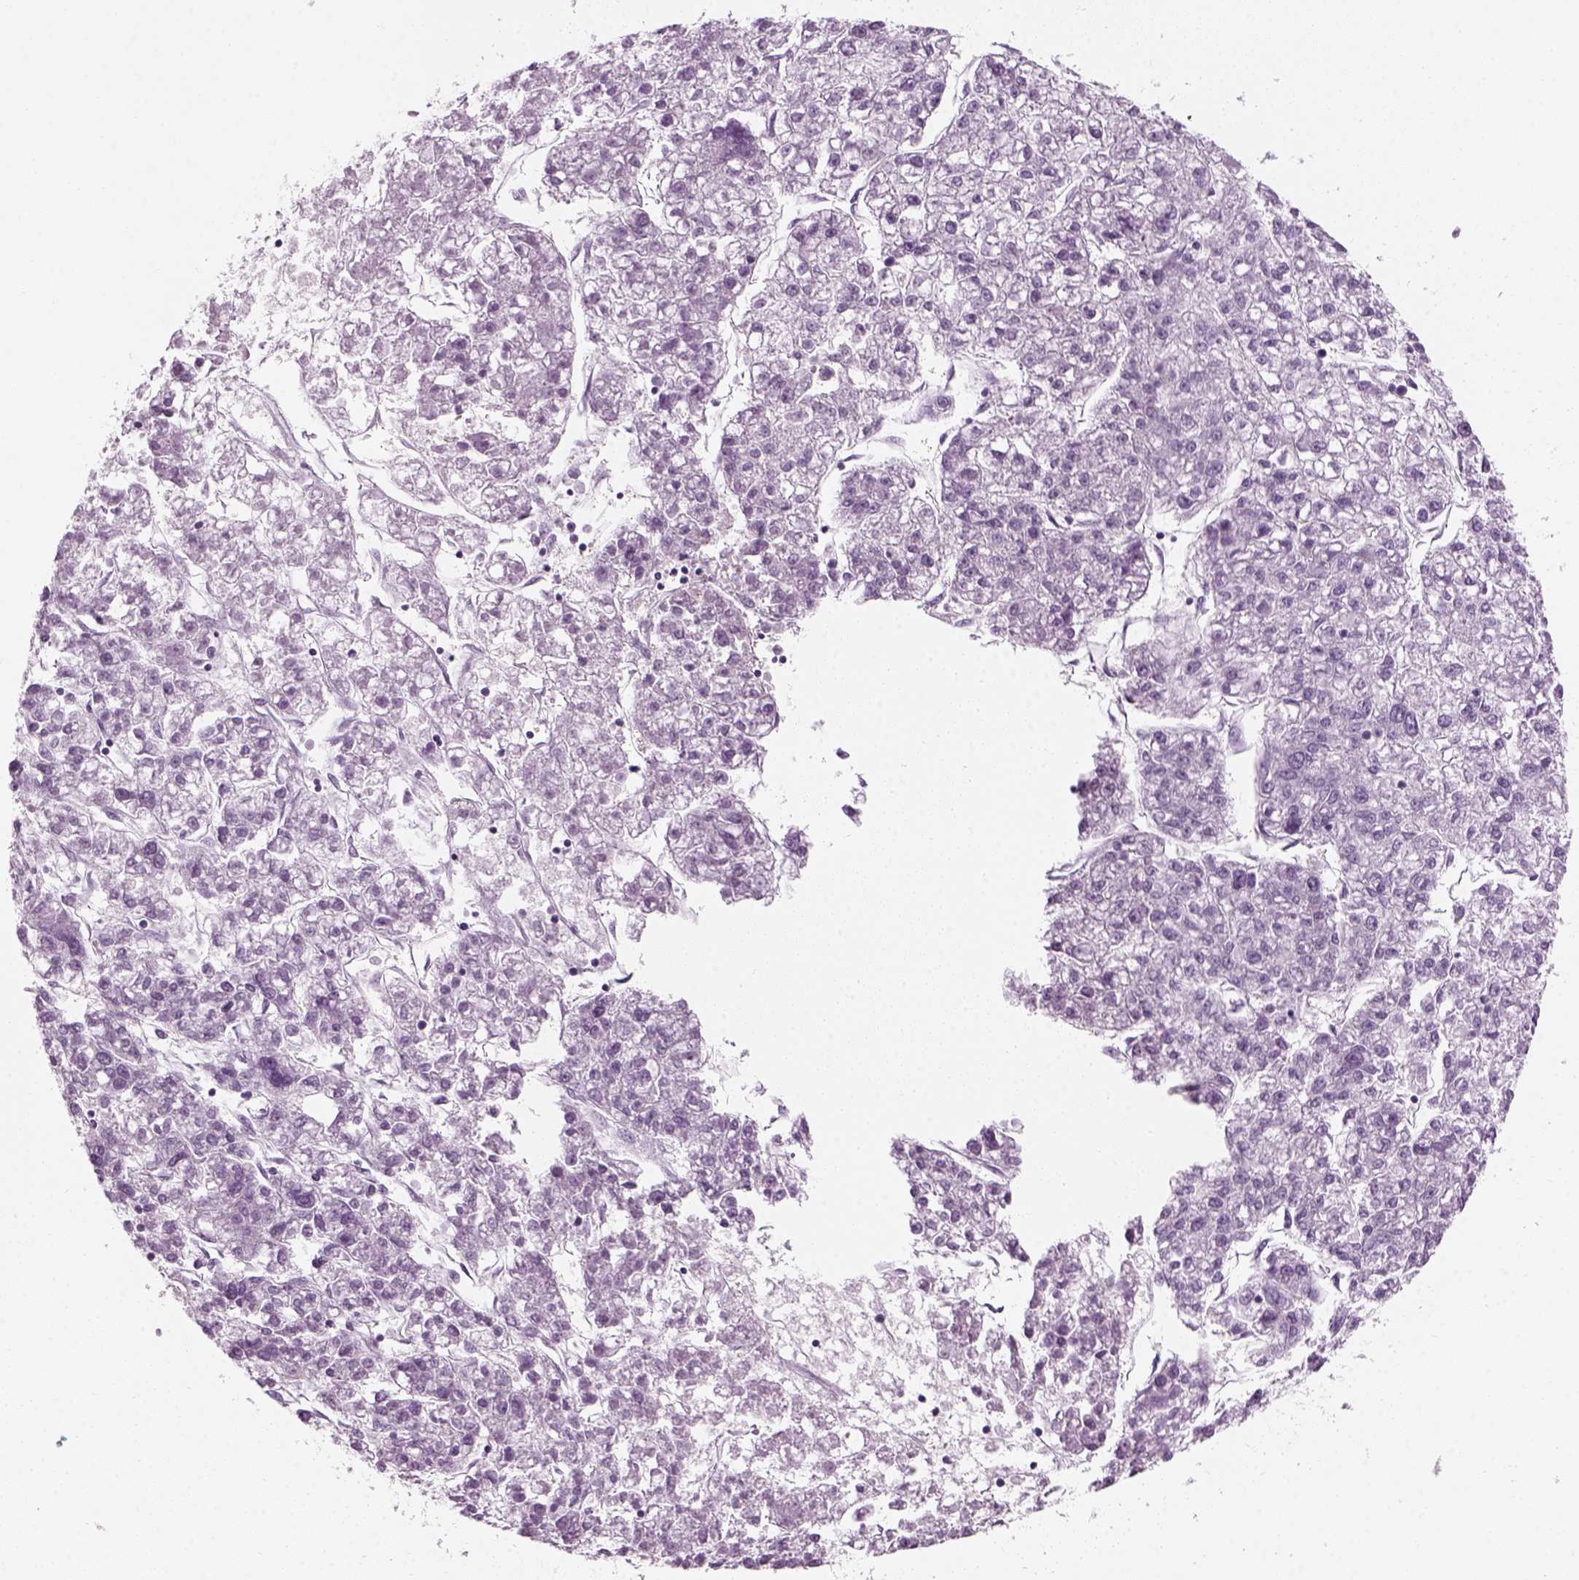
{"staining": {"intensity": "negative", "quantity": "none", "location": "none"}, "tissue": "liver cancer", "cell_type": "Tumor cells", "image_type": "cancer", "snomed": [{"axis": "morphology", "description": "Carcinoma, Hepatocellular, NOS"}, {"axis": "topography", "description": "Liver"}], "caption": "A micrograph of liver cancer (hepatocellular carcinoma) stained for a protein demonstrates no brown staining in tumor cells.", "gene": "KRT75", "patient": {"sex": "male", "age": 56}}